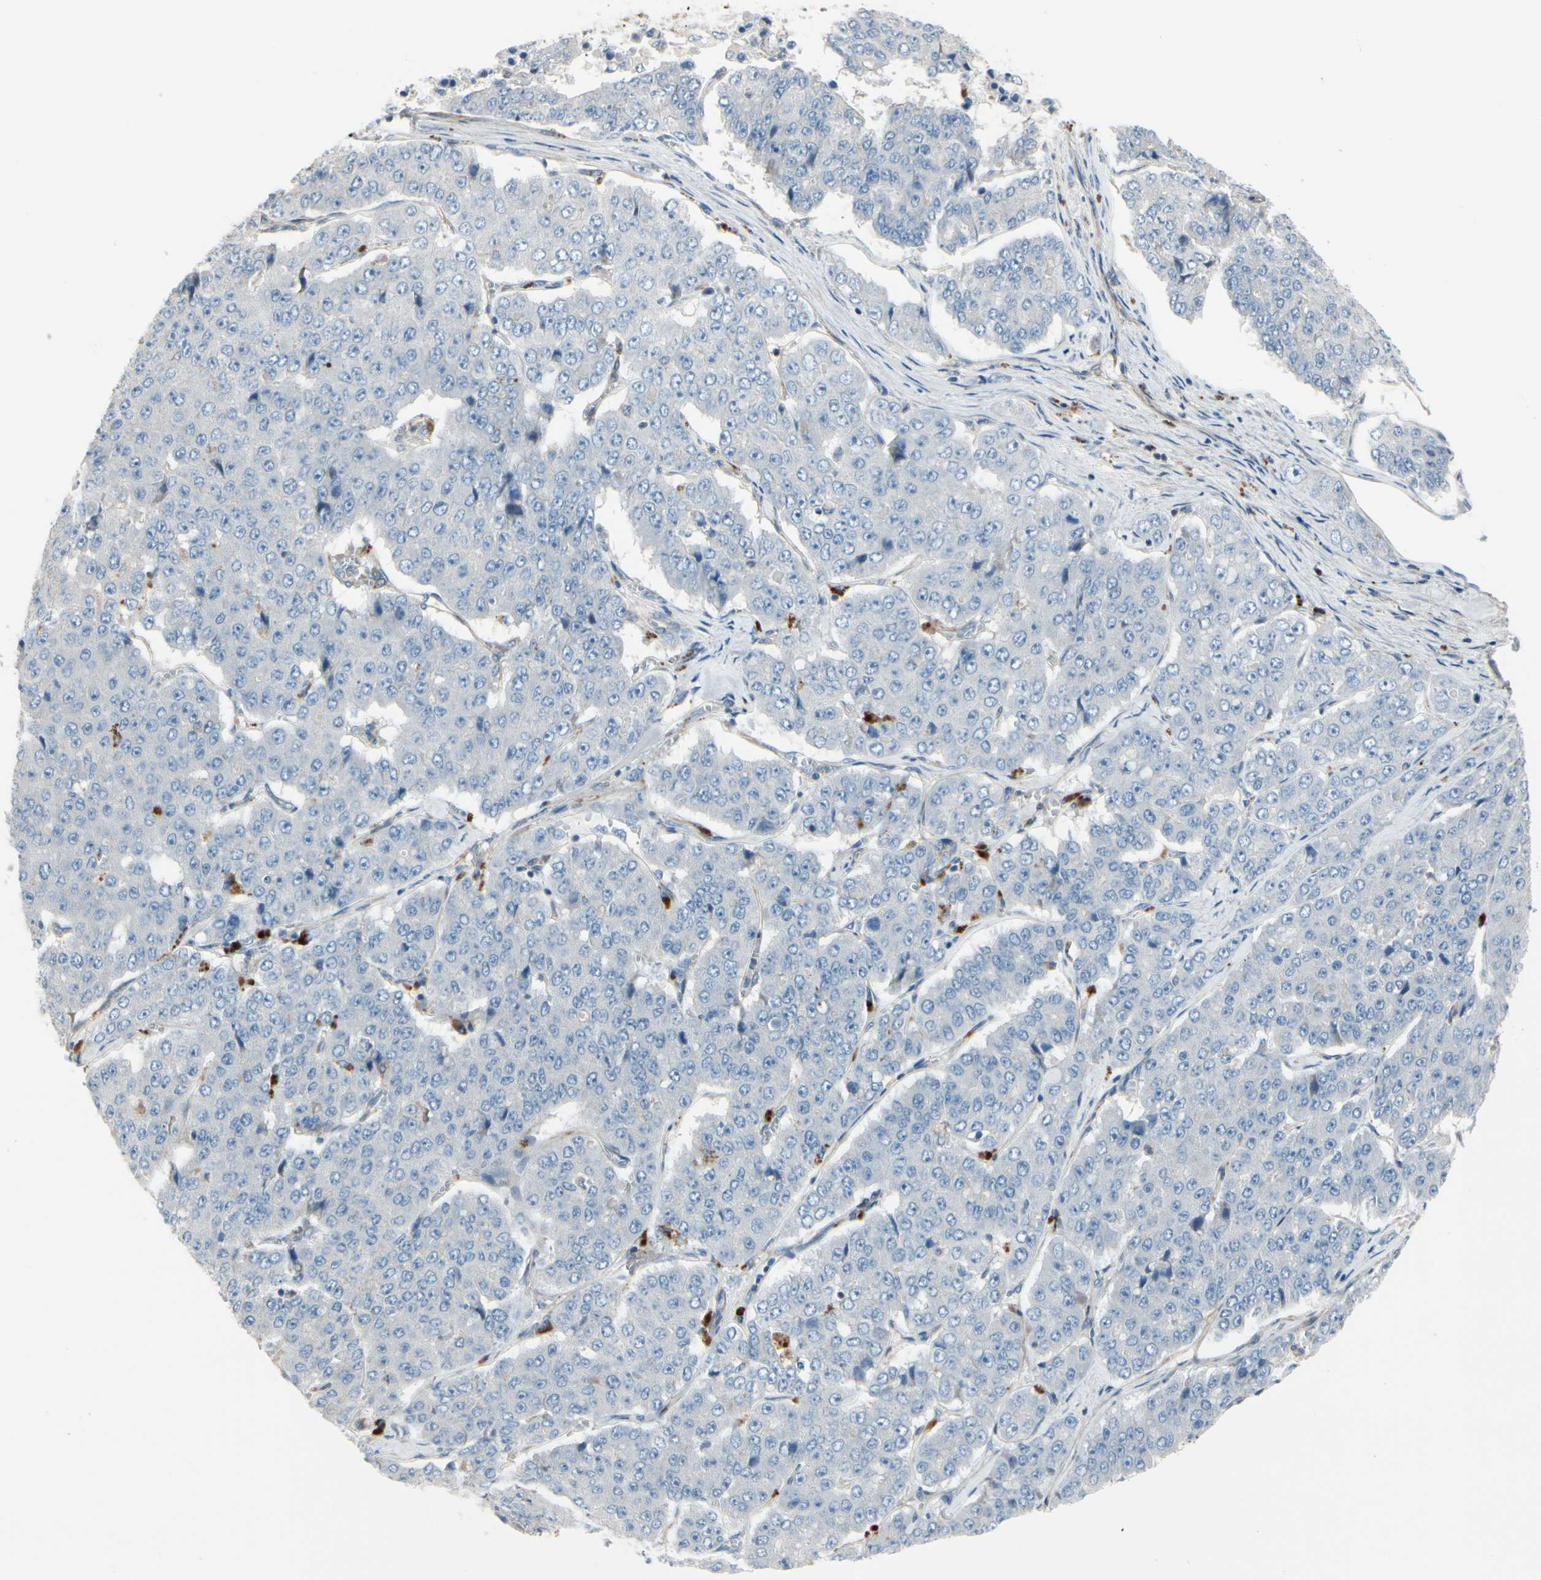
{"staining": {"intensity": "negative", "quantity": "none", "location": "none"}, "tissue": "pancreatic cancer", "cell_type": "Tumor cells", "image_type": "cancer", "snomed": [{"axis": "morphology", "description": "Adenocarcinoma, NOS"}, {"axis": "topography", "description": "Pancreas"}], "caption": "This is an immunohistochemistry image of human adenocarcinoma (pancreatic). There is no expression in tumor cells.", "gene": "TPM1", "patient": {"sex": "male", "age": 50}}